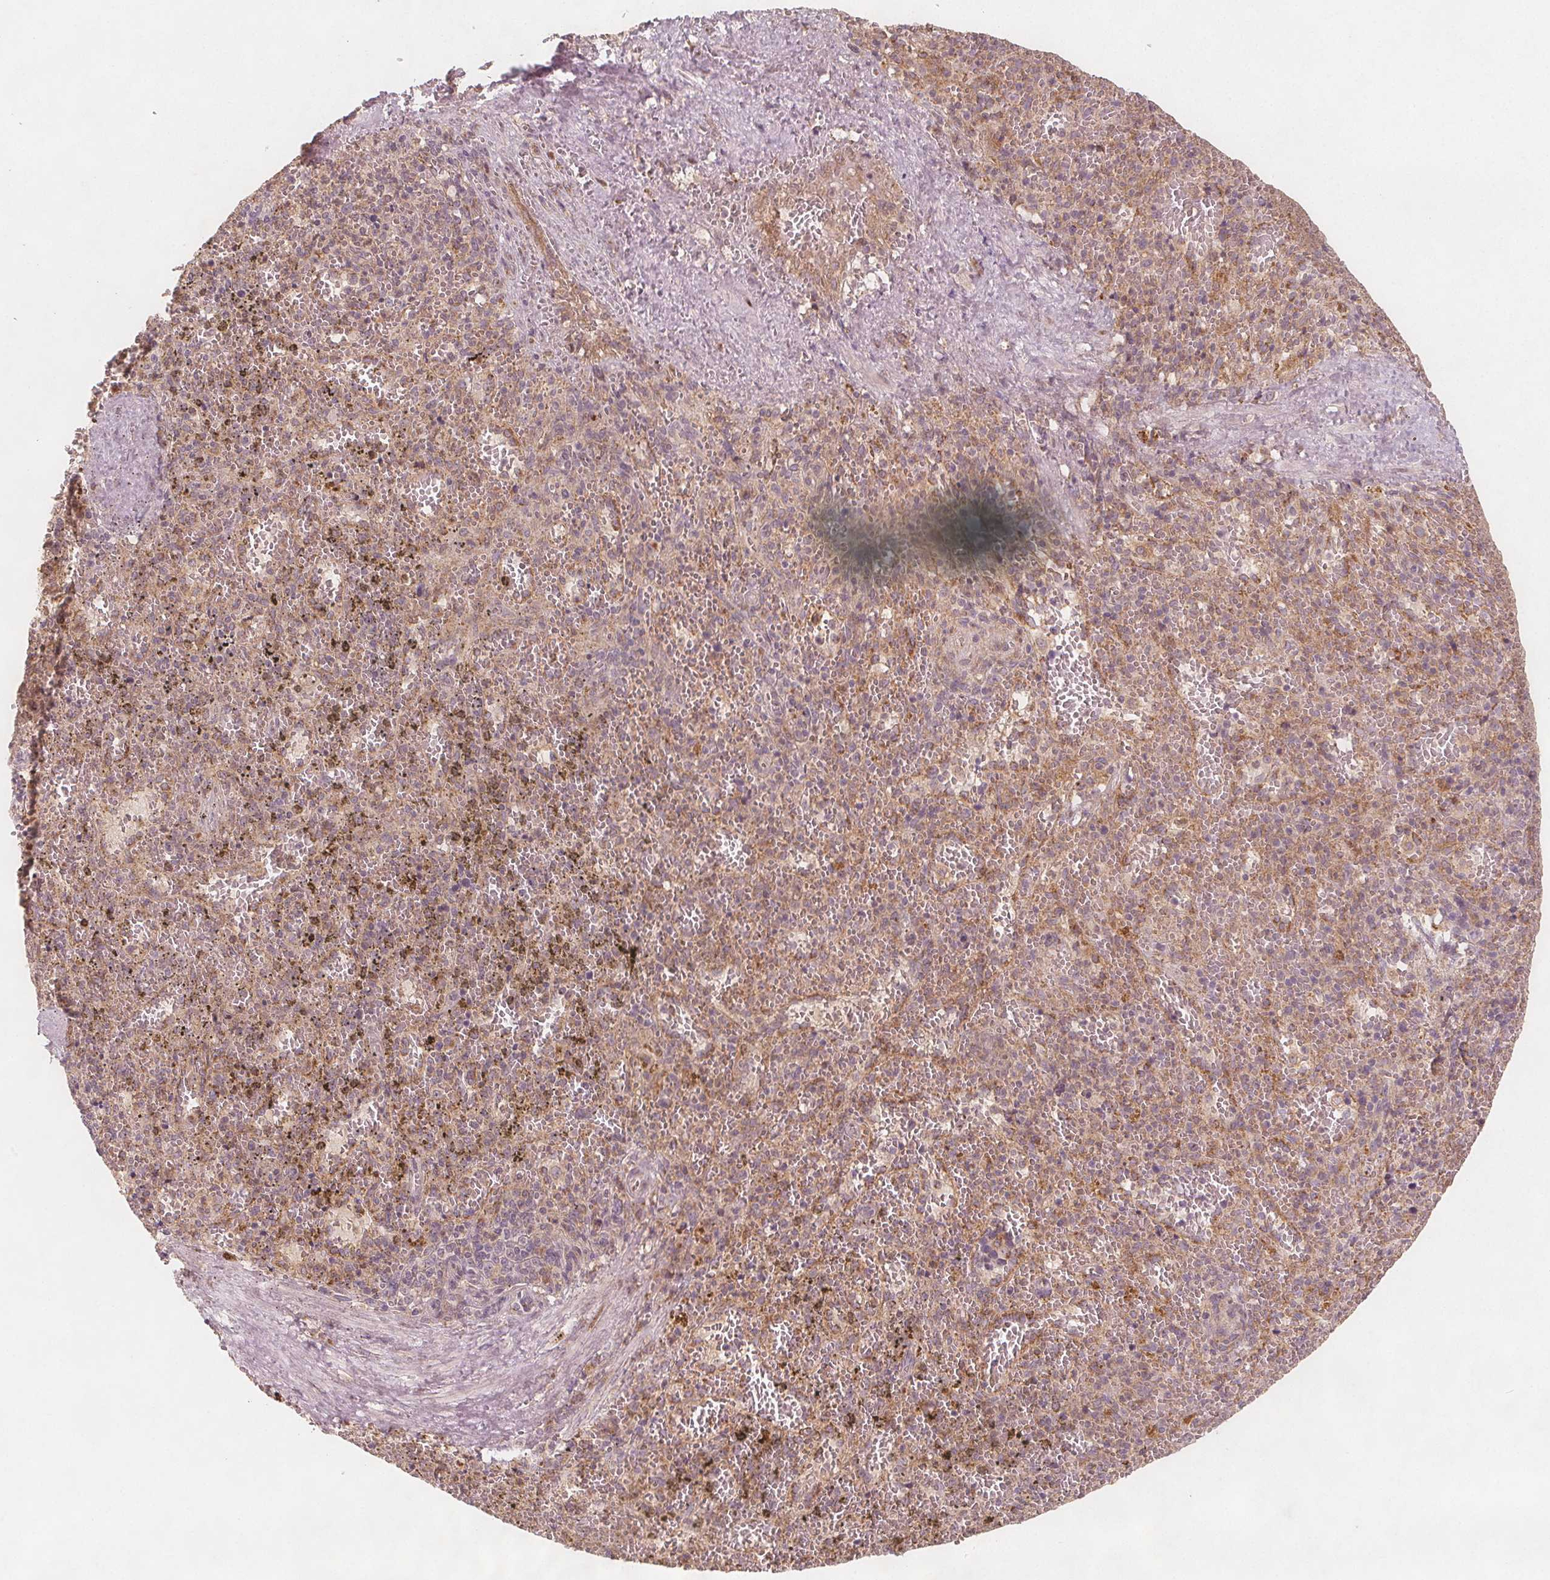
{"staining": {"intensity": "weak", "quantity": "25%-75%", "location": "cytoplasmic/membranous"}, "tissue": "spleen", "cell_type": "Cells in red pulp", "image_type": "normal", "snomed": [{"axis": "morphology", "description": "Normal tissue, NOS"}, {"axis": "topography", "description": "Spleen"}], "caption": "Normal spleen displays weak cytoplasmic/membranous expression in approximately 25%-75% of cells in red pulp The staining was performed using DAB, with brown indicating positive protein expression. Nuclei are stained blue with hematoxylin..", "gene": "NCSTN", "patient": {"sex": "female", "age": 50}}